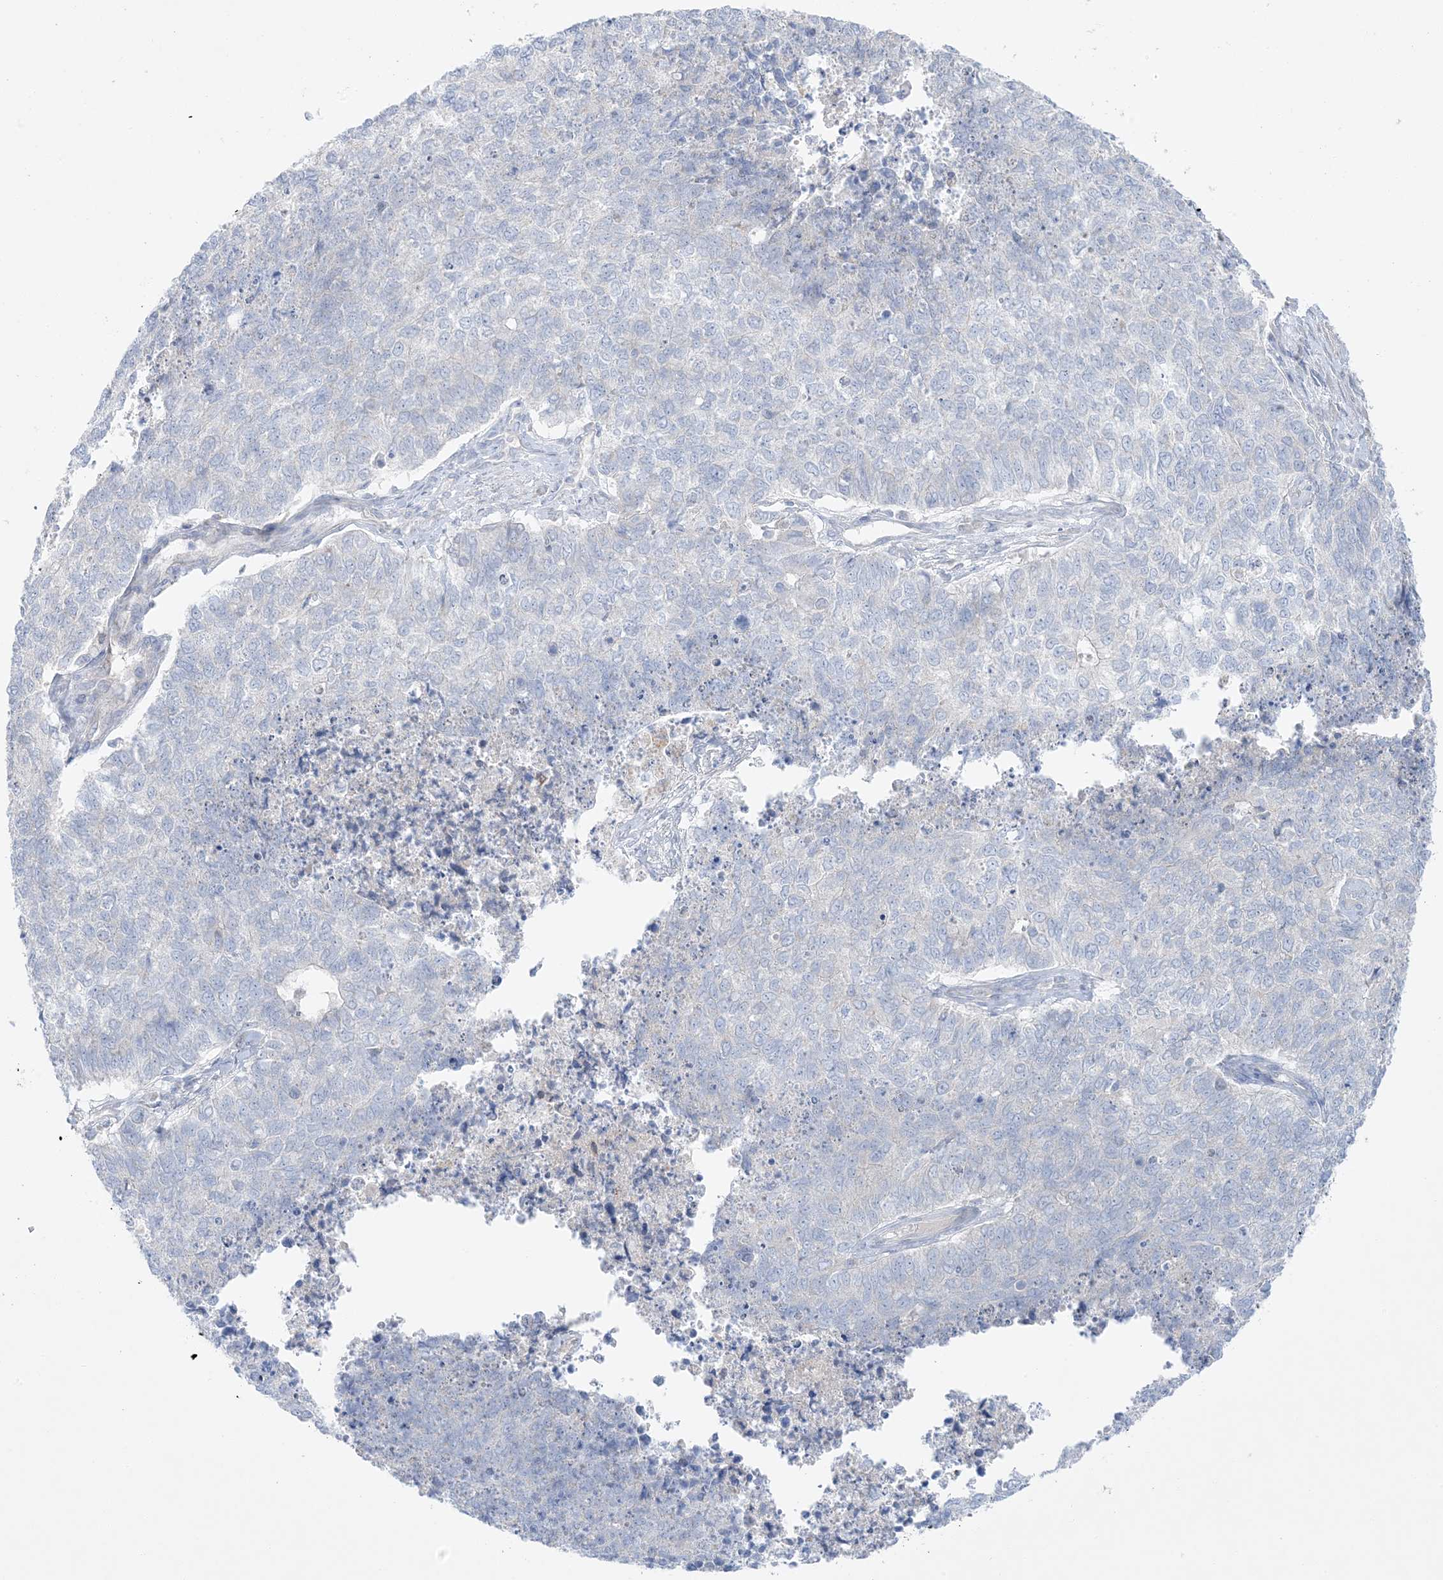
{"staining": {"intensity": "negative", "quantity": "none", "location": "none"}, "tissue": "cervical cancer", "cell_type": "Tumor cells", "image_type": "cancer", "snomed": [{"axis": "morphology", "description": "Squamous cell carcinoma, NOS"}, {"axis": "topography", "description": "Cervix"}], "caption": "Cervical squamous cell carcinoma stained for a protein using immunohistochemistry (IHC) displays no staining tumor cells.", "gene": "FAM184A", "patient": {"sex": "female", "age": 63}}